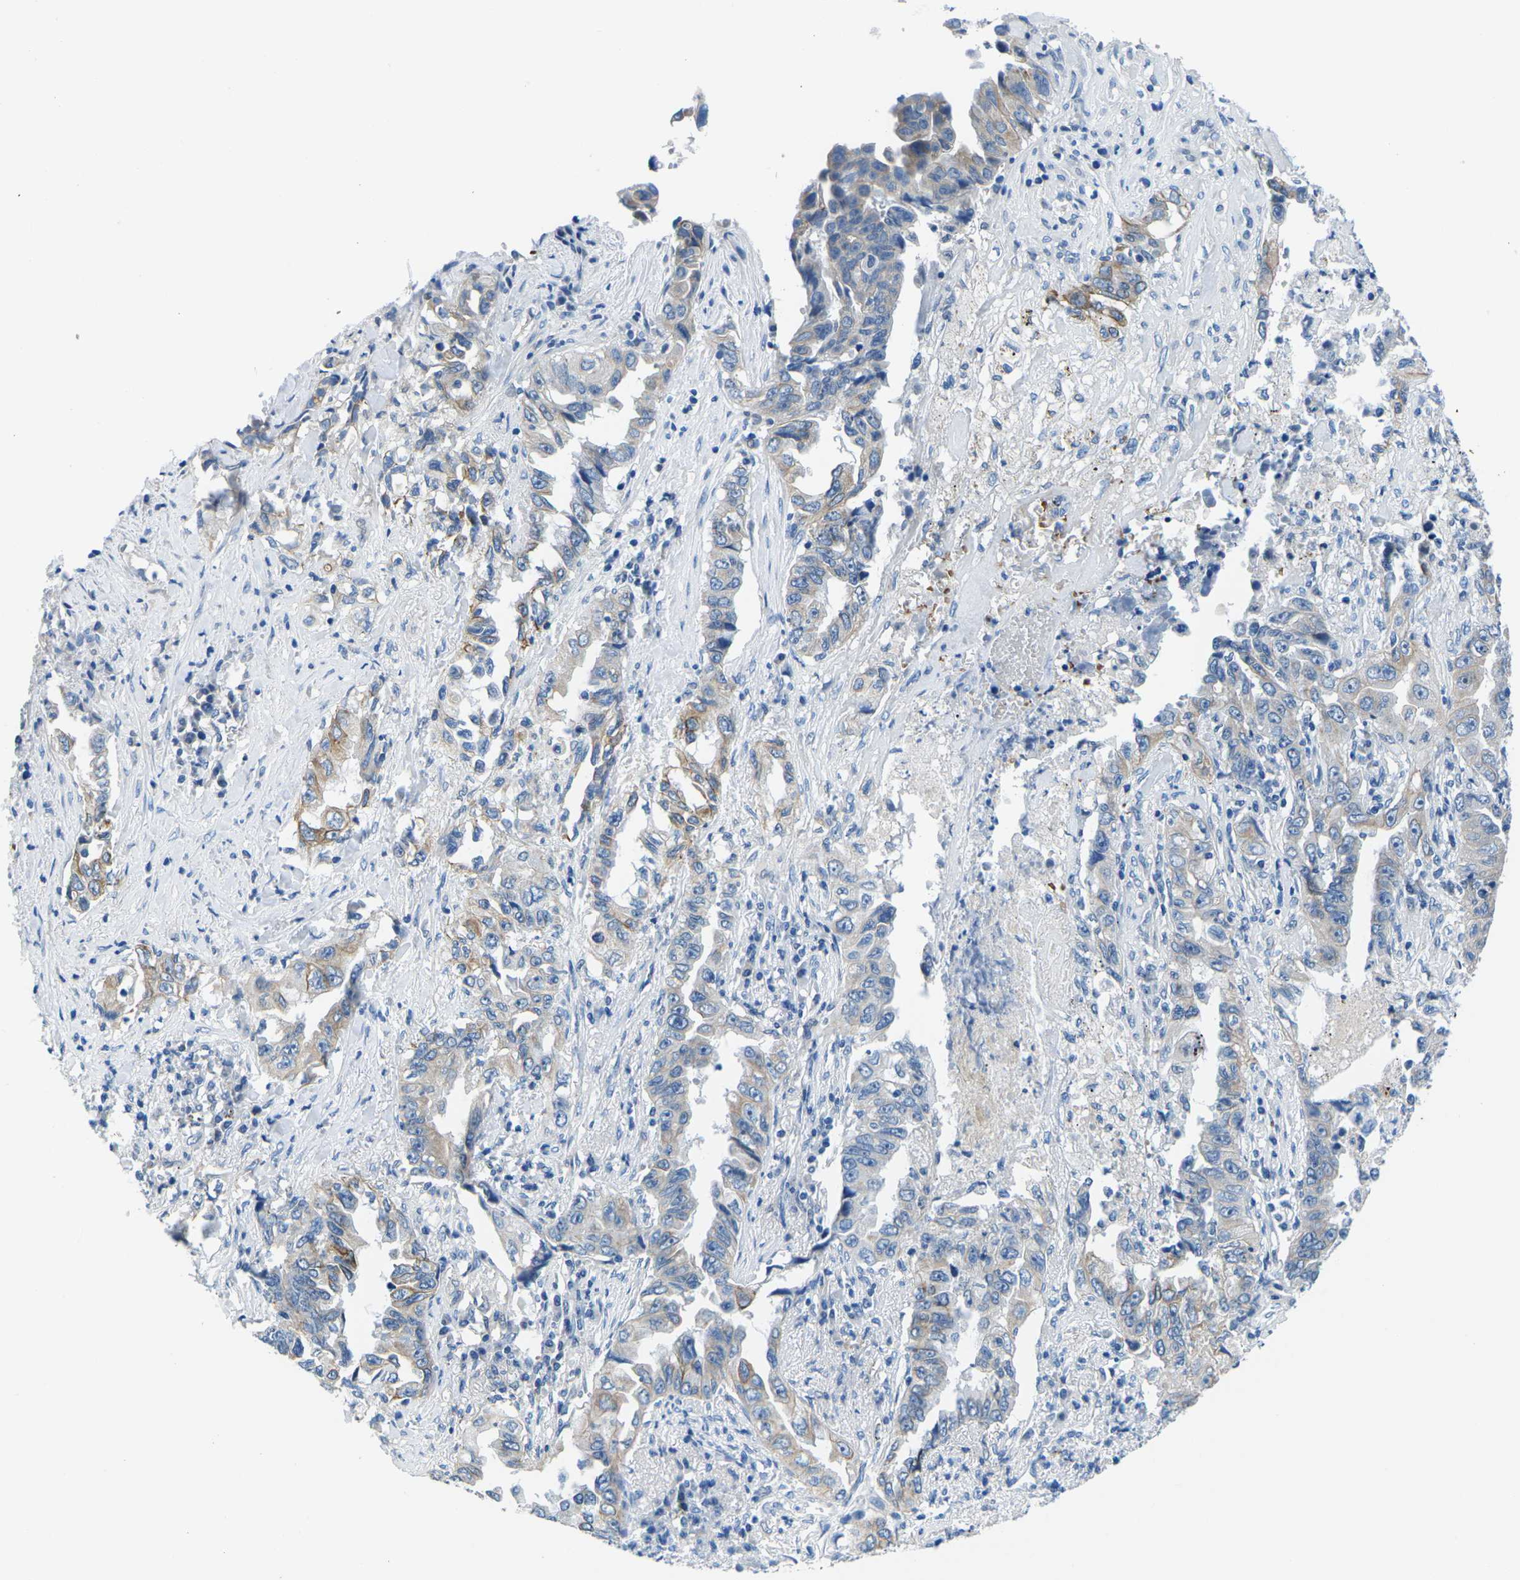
{"staining": {"intensity": "weak", "quantity": "25%-75%", "location": "cytoplasmic/membranous"}, "tissue": "lung cancer", "cell_type": "Tumor cells", "image_type": "cancer", "snomed": [{"axis": "morphology", "description": "Adenocarcinoma, NOS"}, {"axis": "topography", "description": "Lung"}], "caption": "The immunohistochemical stain shows weak cytoplasmic/membranous expression in tumor cells of adenocarcinoma (lung) tissue. (Brightfield microscopy of DAB IHC at high magnification).", "gene": "TM6SF1", "patient": {"sex": "female", "age": 51}}